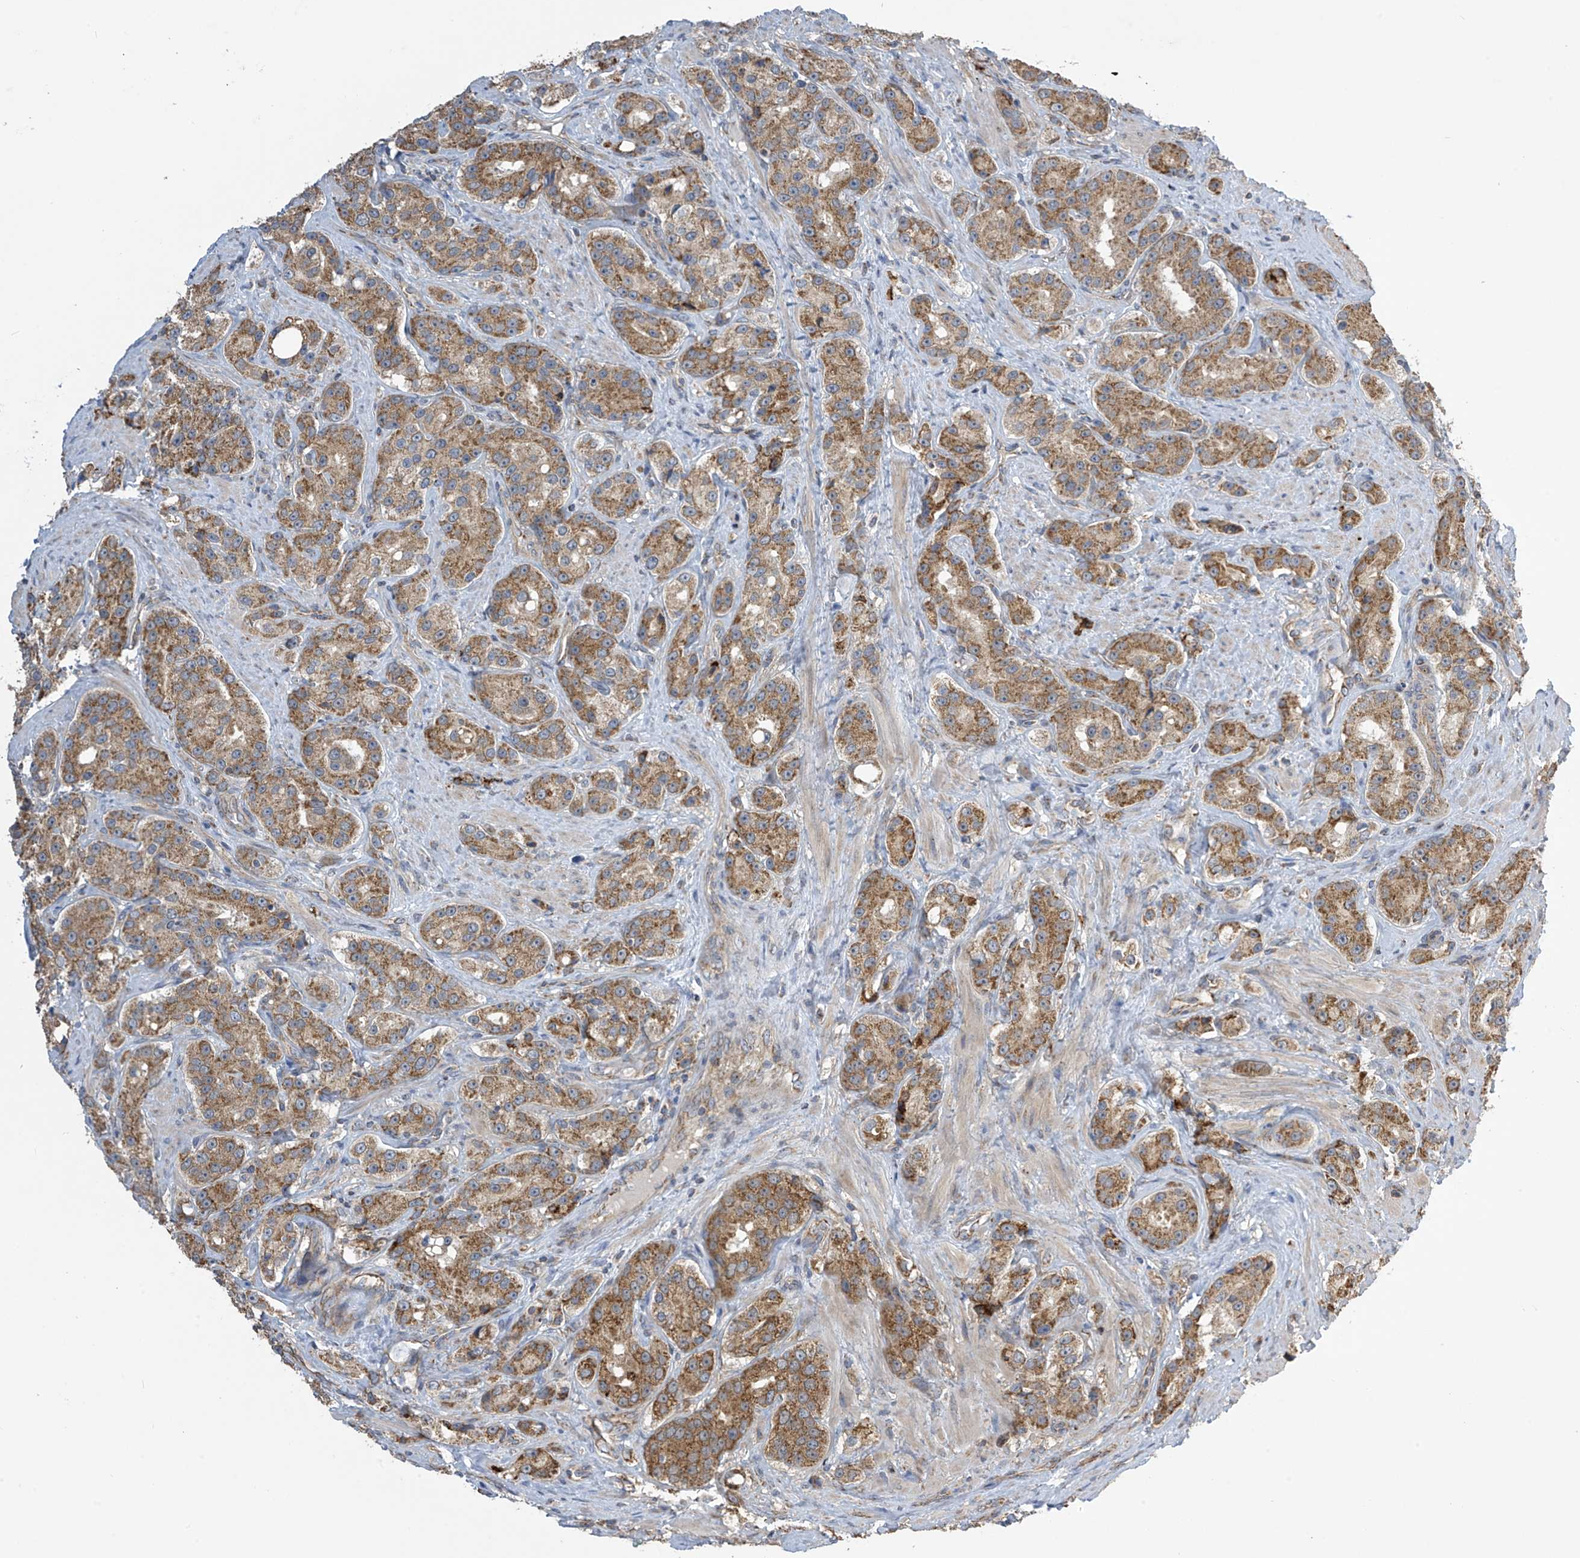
{"staining": {"intensity": "moderate", "quantity": ">75%", "location": "cytoplasmic/membranous"}, "tissue": "prostate cancer", "cell_type": "Tumor cells", "image_type": "cancer", "snomed": [{"axis": "morphology", "description": "Adenocarcinoma, High grade"}, {"axis": "topography", "description": "Prostate"}], "caption": "Moderate cytoplasmic/membranous staining for a protein is appreciated in approximately >75% of tumor cells of prostate adenocarcinoma (high-grade) using immunohistochemistry (IHC).", "gene": "PNPT1", "patient": {"sex": "male", "age": 60}}